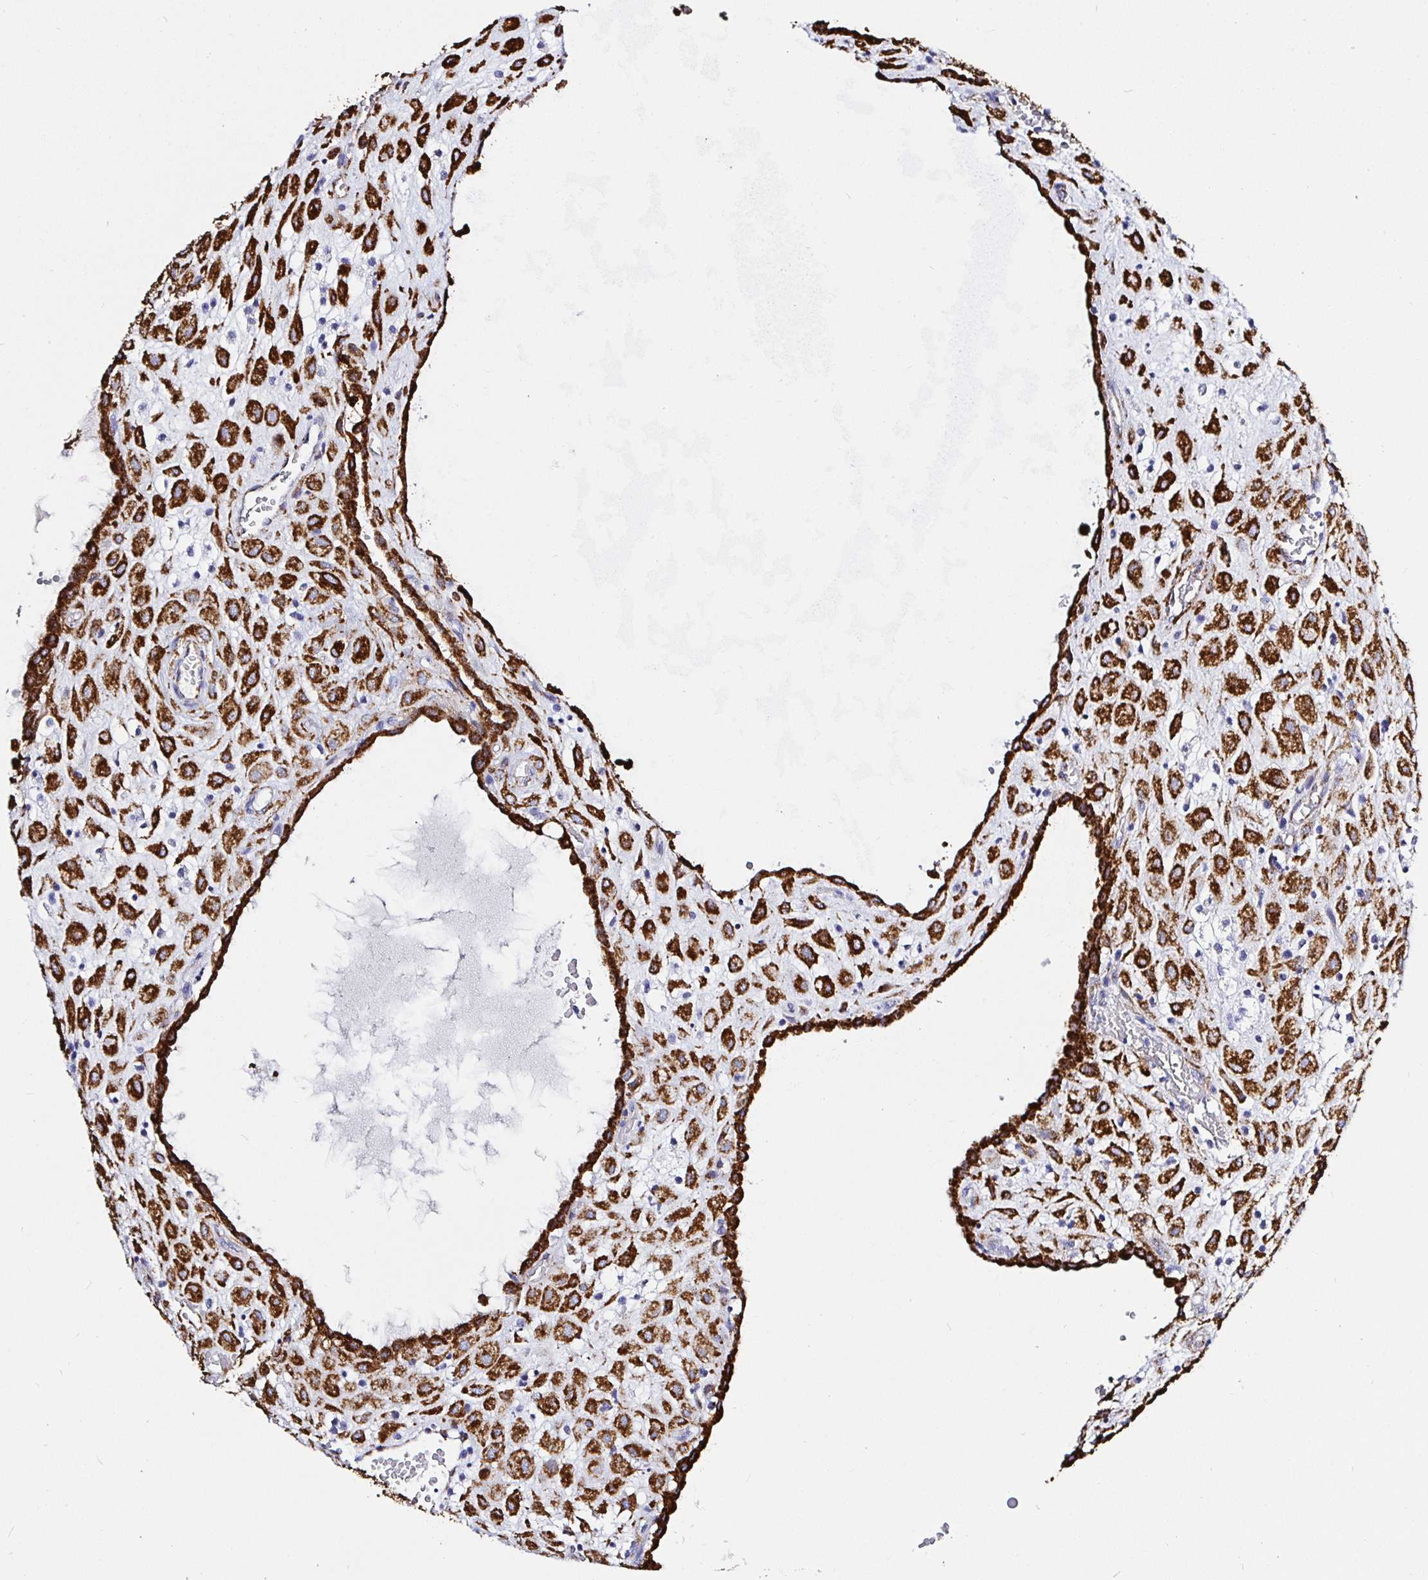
{"staining": {"intensity": "strong", "quantity": ">75%", "location": "cytoplasmic/membranous"}, "tissue": "placenta", "cell_type": "Decidual cells", "image_type": "normal", "snomed": [{"axis": "morphology", "description": "Normal tissue, NOS"}, {"axis": "topography", "description": "Placenta"}], "caption": "A brown stain labels strong cytoplasmic/membranous positivity of a protein in decidual cells of benign human placenta.", "gene": "MAOA", "patient": {"sex": "female", "age": 24}}